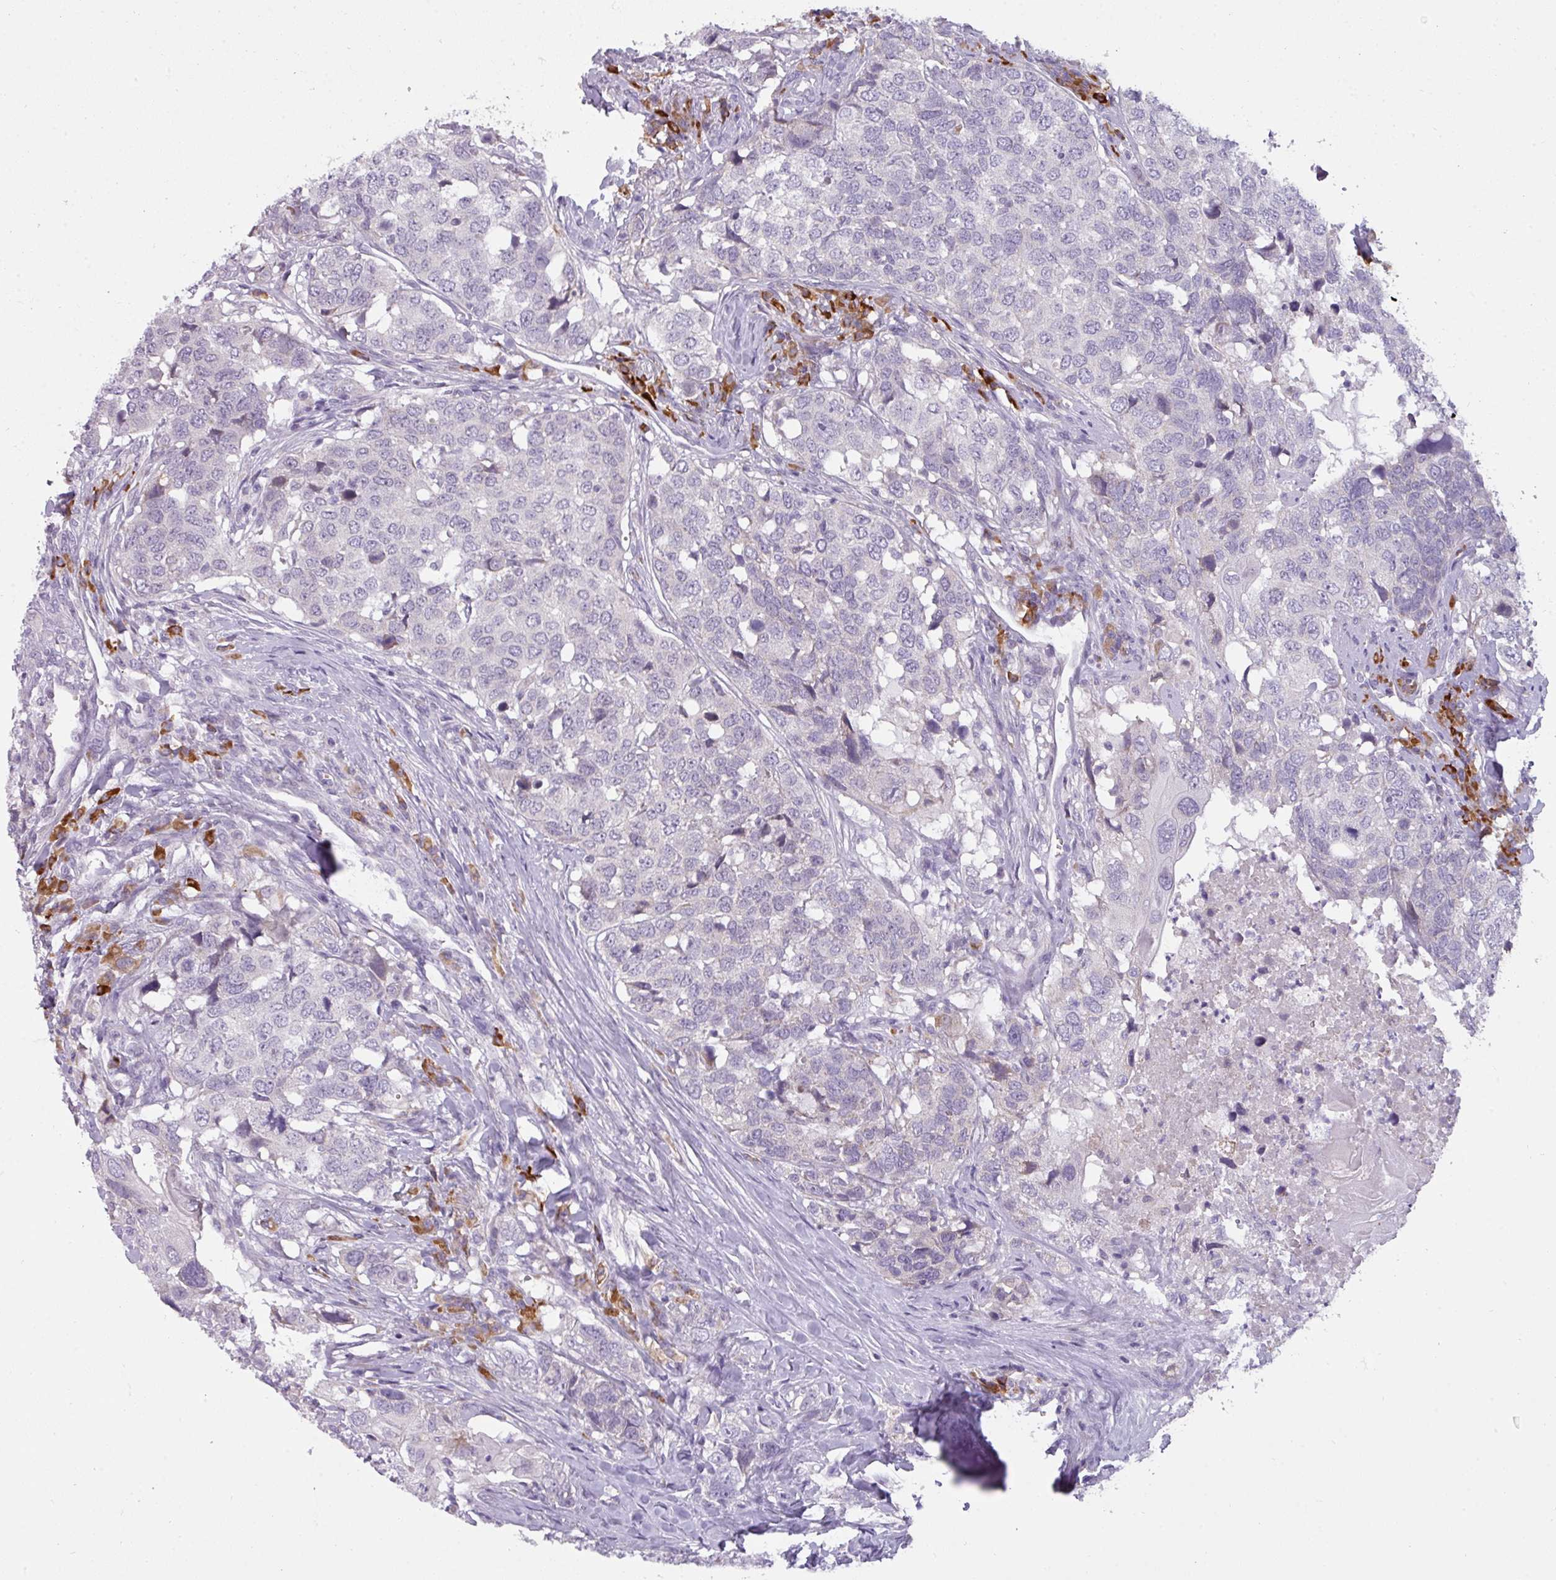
{"staining": {"intensity": "negative", "quantity": "none", "location": "none"}, "tissue": "head and neck cancer", "cell_type": "Tumor cells", "image_type": "cancer", "snomed": [{"axis": "morphology", "description": "Normal tissue, NOS"}, {"axis": "morphology", "description": "Squamous cell carcinoma, NOS"}, {"axis": "topography", "description": "Skeletal muscle"}, {"axis": "topography", "description": "Vascular tissue"}, {"axis": "topography", "description": "Peripheral nerve tissue"}, {"axis": "topography", "description": "Head-Neck"}], "caption": "The image reveals no staining of tumor cells in squamous cell carcinoma (head and neck). (Brightfield microscopy of DAB (3,3'-diaminobenzidine) immunohistochemistry (IHC) at high magnification).", "gene": "C2orf68", "patient": {"sex": "male", "age": 66}}